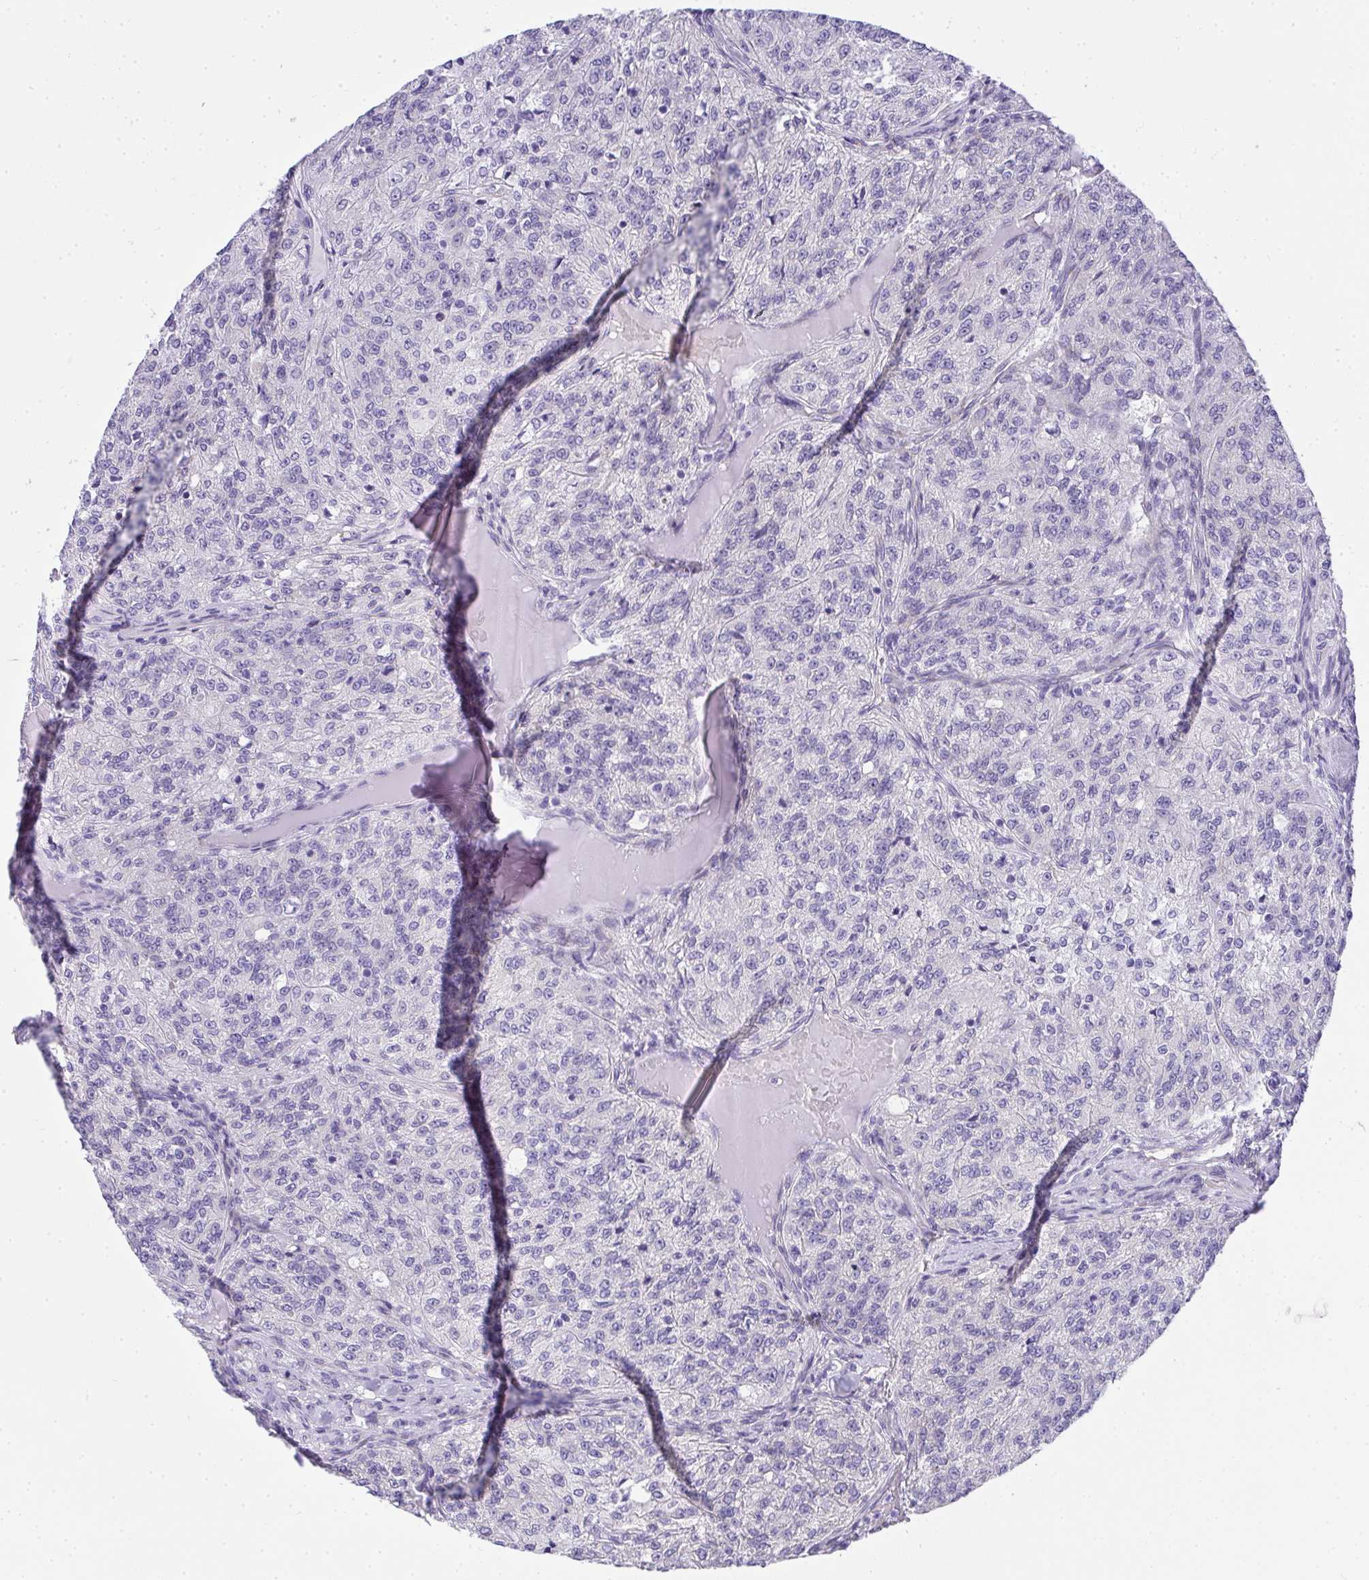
{"staining": {"intensity": "negative", "quantity": "none", "location": "none"}, "tissue": "renal cancer", "cell_type": "Tumor cells", "image_type": "cancer", "snomed": [{"axis": "morphology", "description": "Adenocarcinoma, NOS"}, {"axis": "topography", "description": "Kidney"}], "caption": "IHC histopathology image of neoplastic tissue: renal adenocarcinoma stained with DAB shows no significant protein expression in tumor cells.", "gene": "ADRA2C", "patient": {"sex": "female", "age": 63}}